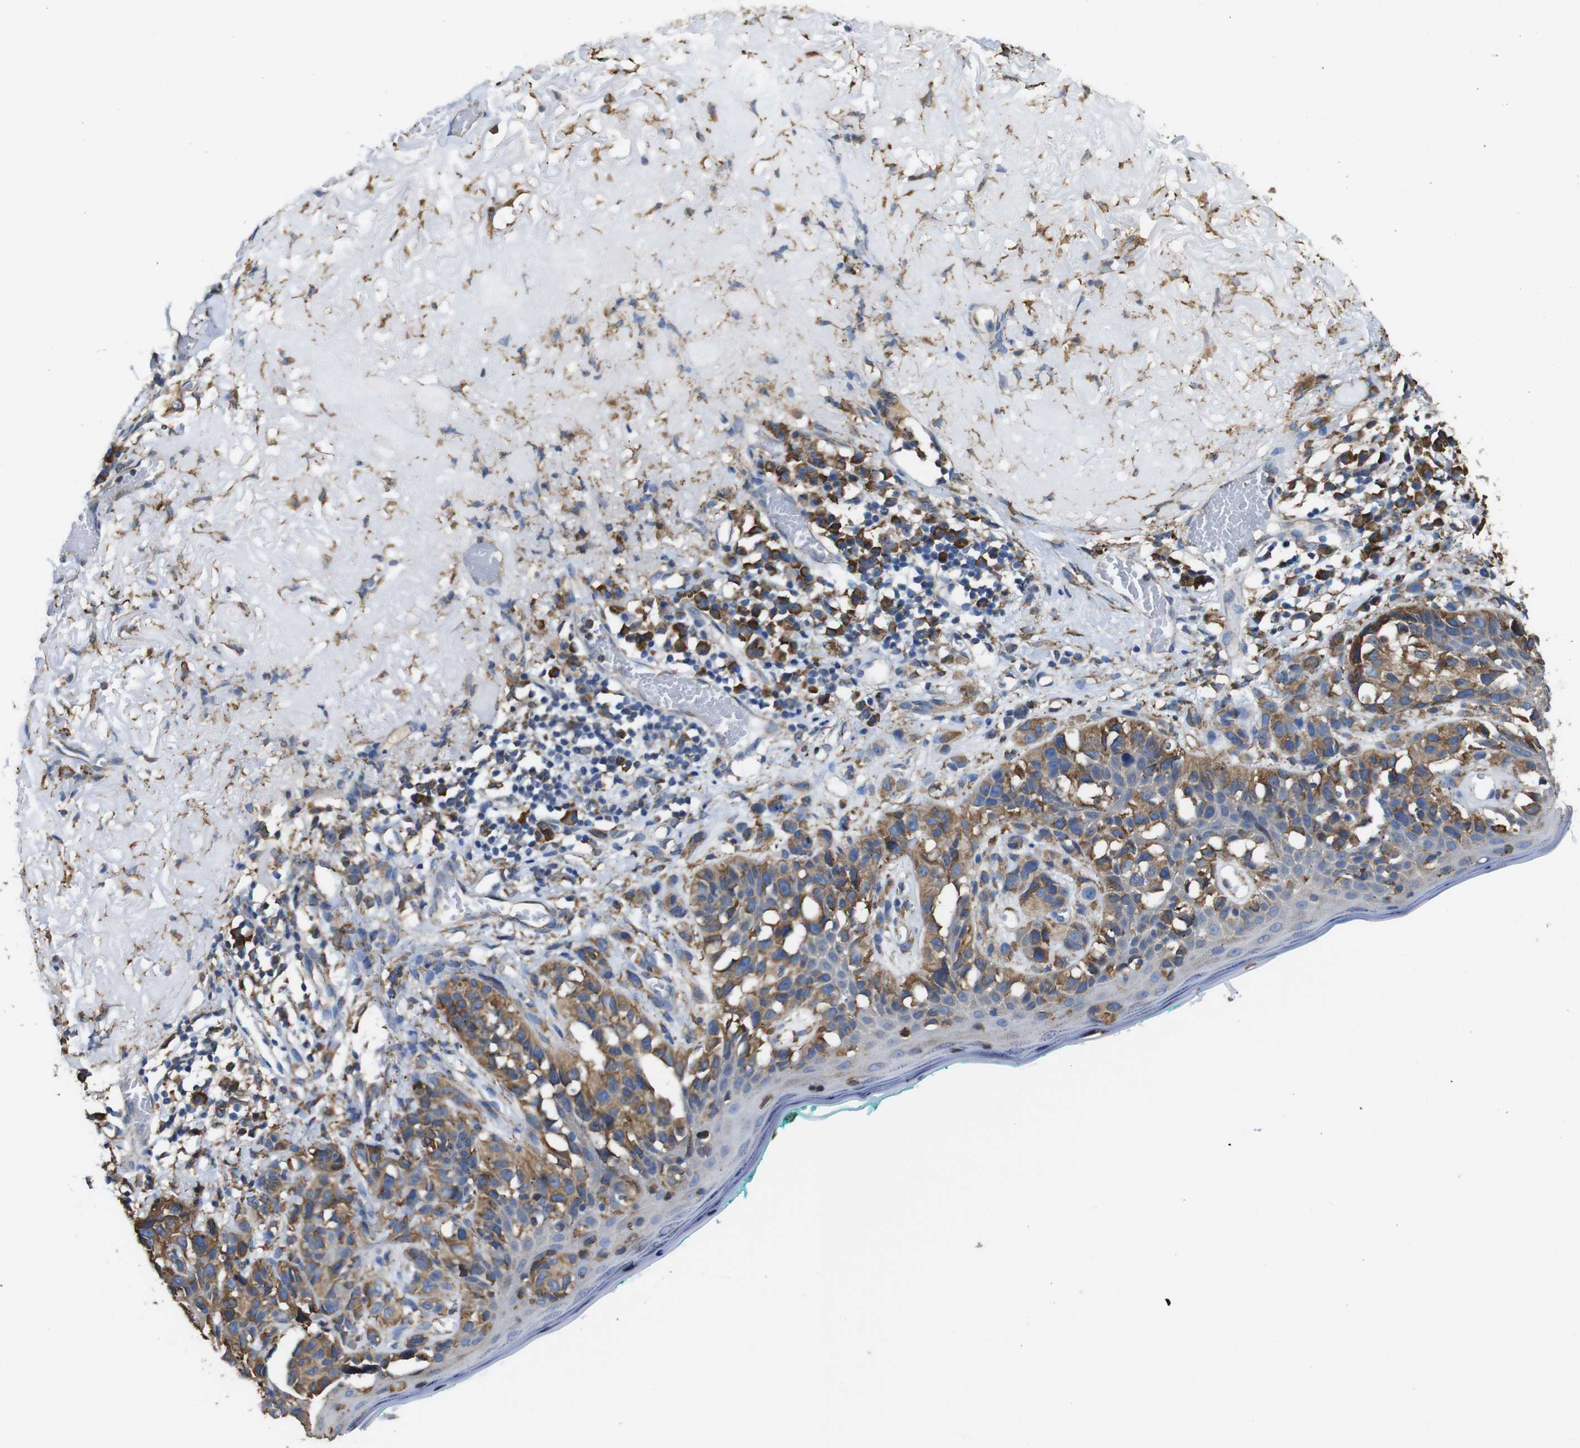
{"staining": {"intensity": "negative", "quantity": "none", "location": "none"}, "tissue": "melanoma", "cell_type": "Tumor cells", "image_type": "cancer", "snomed": [{"axis": "morphology", "description": "Malignant melanoma in situ"}, {"axis": "morphology", "description": "Malignant melanoma, NOS"}, {"axis": "topography", "description": "Skin"}], "caption": "Tumor cells show no significant expression in malignant melanoma in situ.", "gene": "PPIB", "patient": {"sex": "female", "age": 88}}